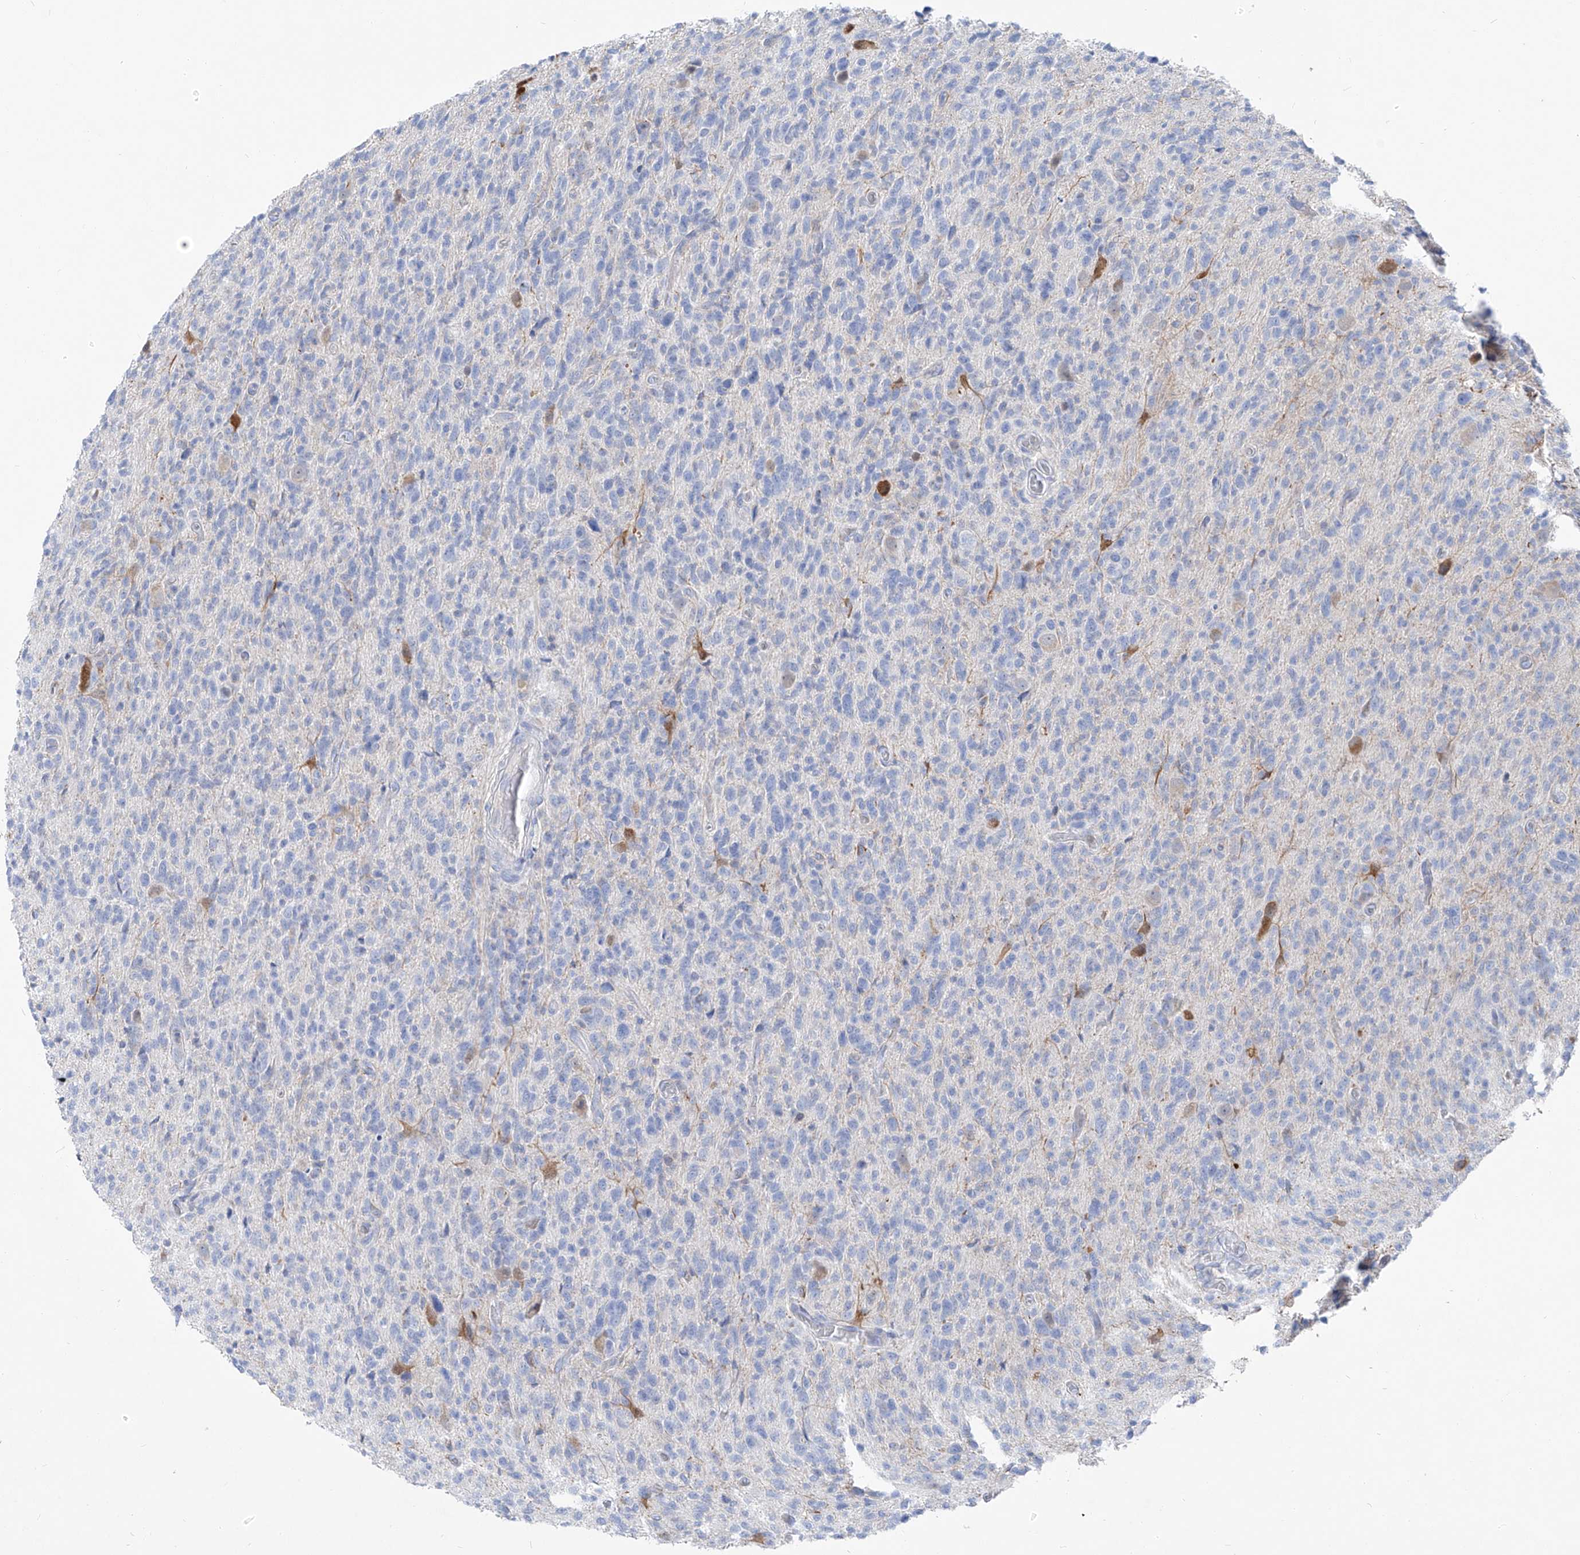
{"staining": {"intensity": "negative", "quantity": "none", "location": "none"}, "tissue": "glioma", "cell_type": "Tumor cells", "image_type": "cancer", "snomed": [{"axis": "morphology", "description": "Glioma, malignant, High grade"}, {"axis": "topography", "description": "Brain"}], "caption": "DAB immunohistochemical staining of malignant glioma (high-grade) shows no significant positivity in tumor cells.", "gene": "UFL1", "patient": {"sex": "female", "age": 57}}